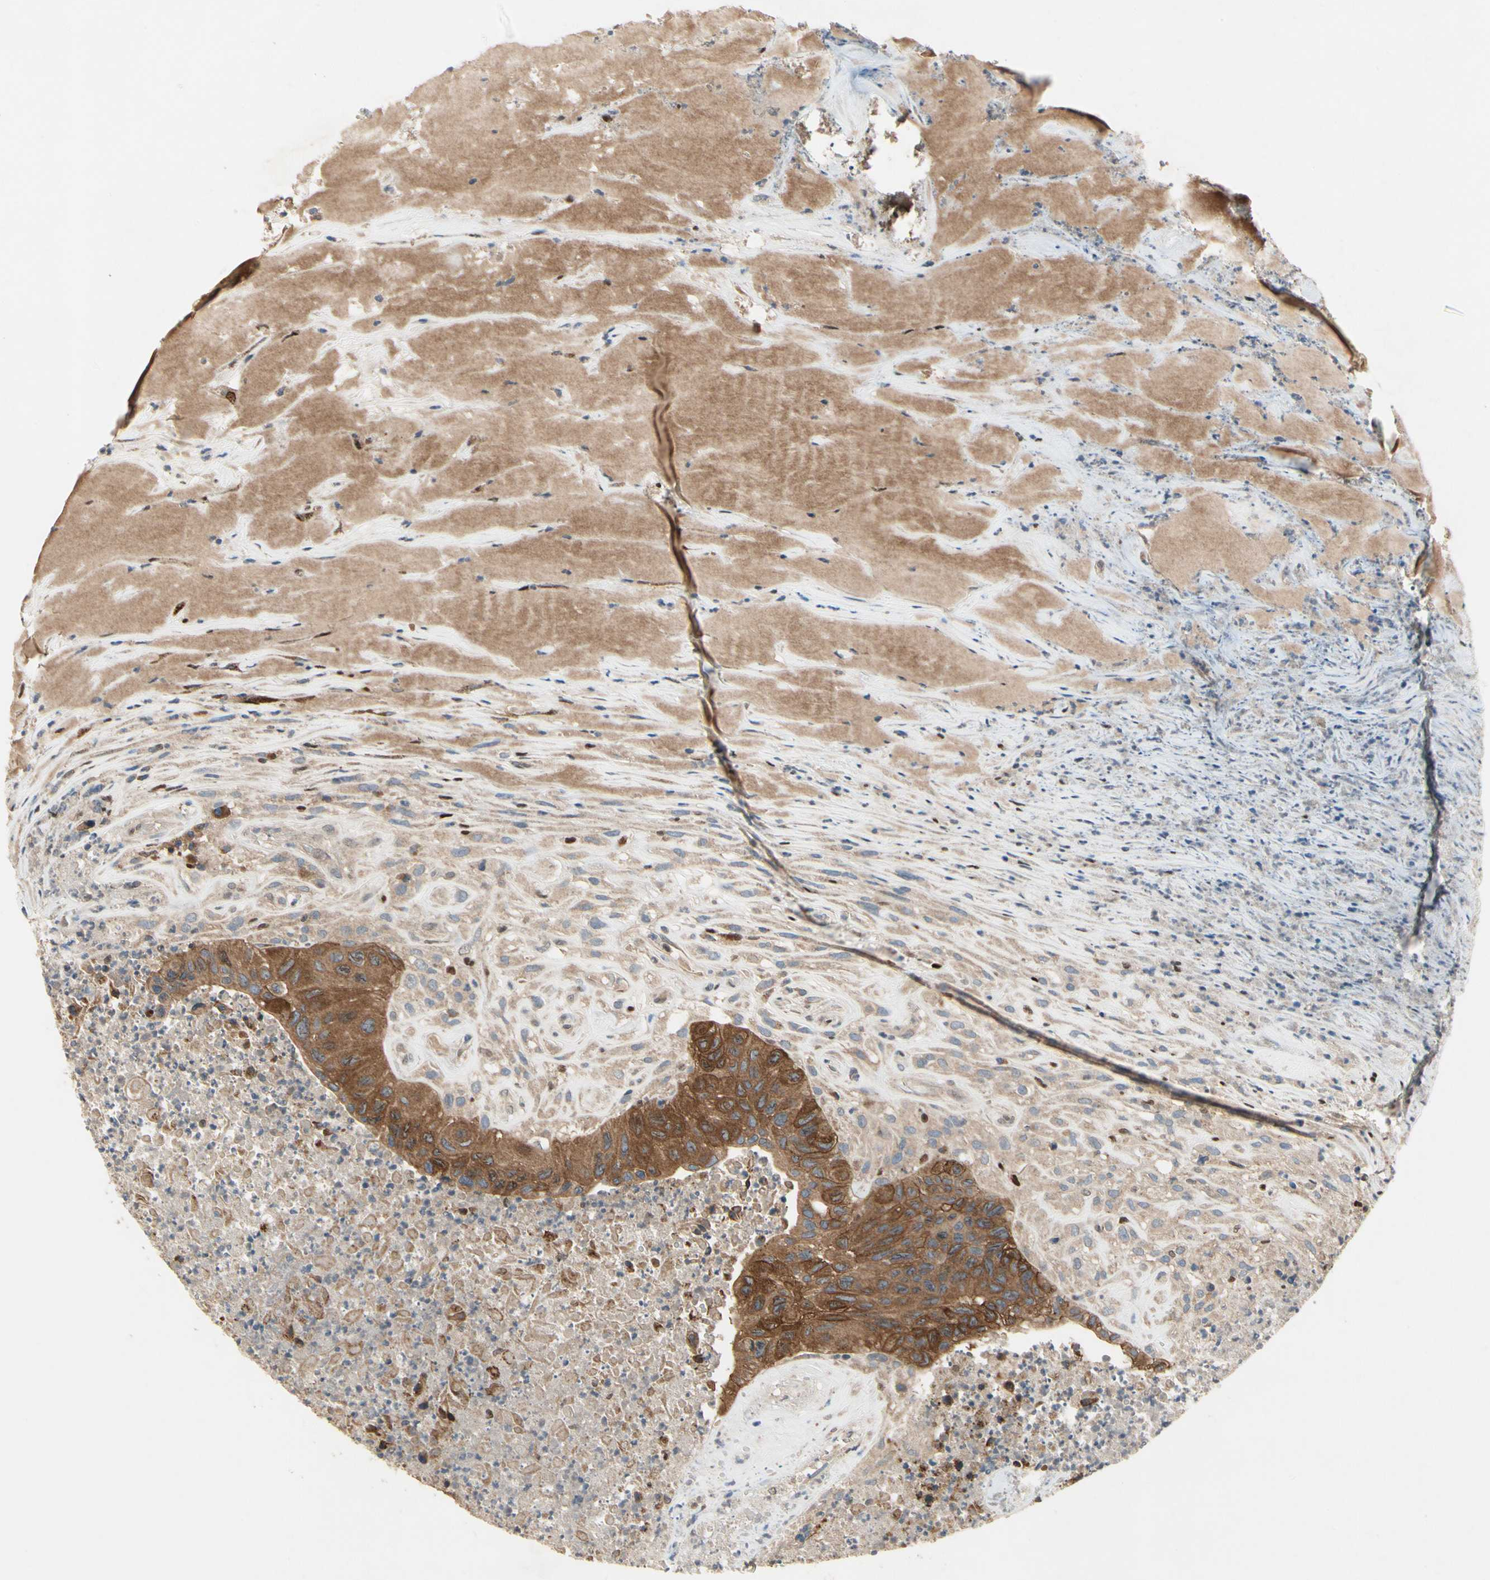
{"staining": {"intensity": "strong", "quantity": "<25%", "location": "cytoplasmic/membranous"}, "tissue": "urothelial cancer", "cell_type": "Tumor cells", "image_type": "cancer", "snomed": [{"axis": "morphology", "description": "Urothelial carcinoma, High grade"}, {"axis": "topography", "description": "Urinary bladder"}], "caption": "Urothelial carcinoma (high-grade) stained with IHC exhibits strong cytoplasmic/membranous expression in approximately <25% of tumor cells.", "gene": "CGREF1", "patient": {"sex": "male", "age": 66}}